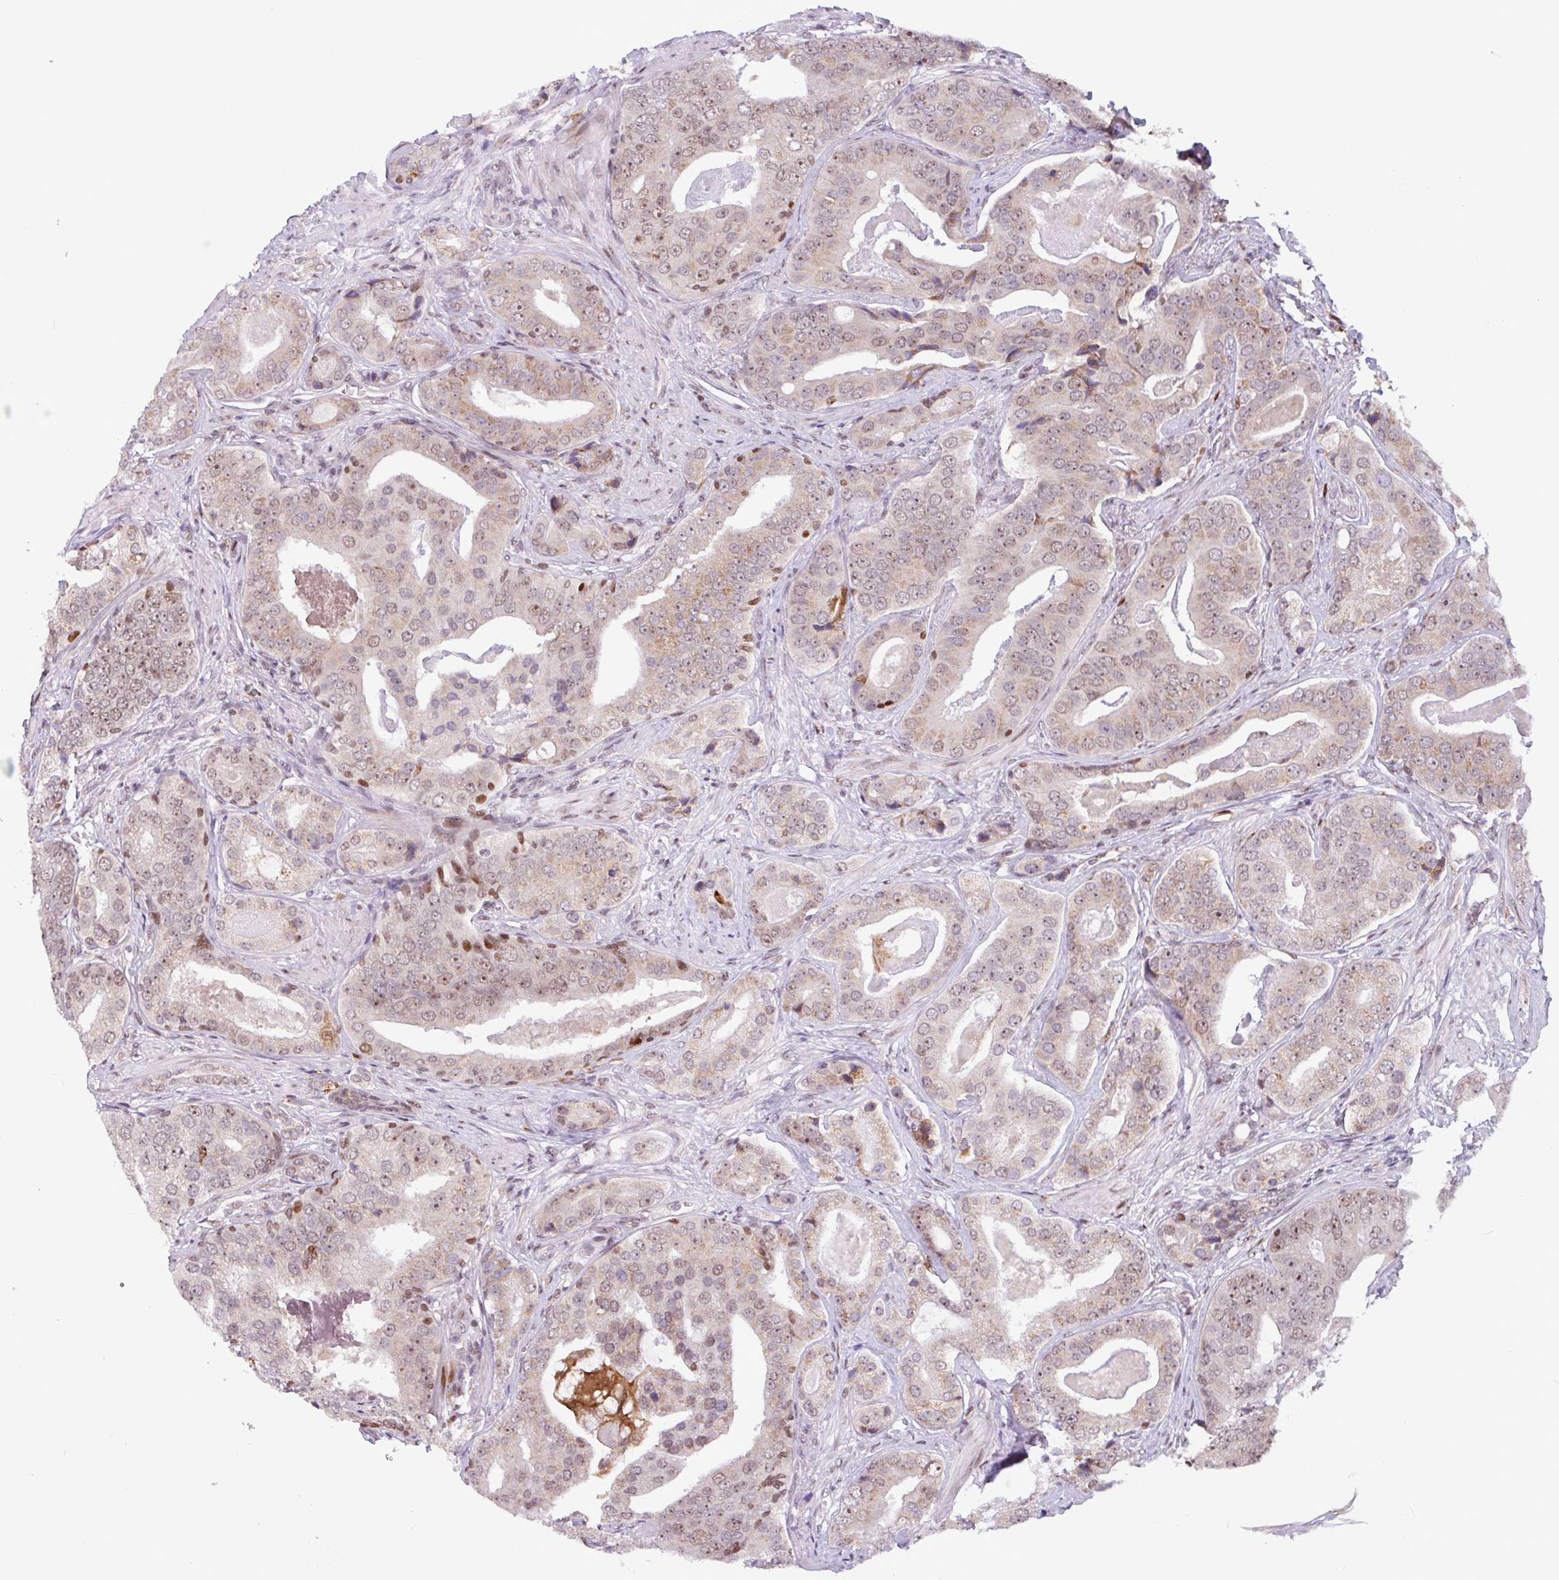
{"staining": {"intensity": "weak", "quantity": "25%-75%", "location": "cytoplasmic/membranous,nuclear"}, "tissue": "prostate cancer", "cell_type": "Tumor cells", "image_type": "cancer", "snomed": [{"axis": "morphology", "description": "Adenocarcinoma, High grade"}, {"axis": "topography", "description": "Prostate"}], "caption": "IHC histopathology image of human prostate cancer (high-grade adenocarcinoma) stained for a protein (brown), which demonstrates low levels of weak cytoplasmic/membranous and nuclear expression in about 25%-75% of tumor cells.", "gene": "BRD3", "patient": {"sex": "male", "age": 71}}